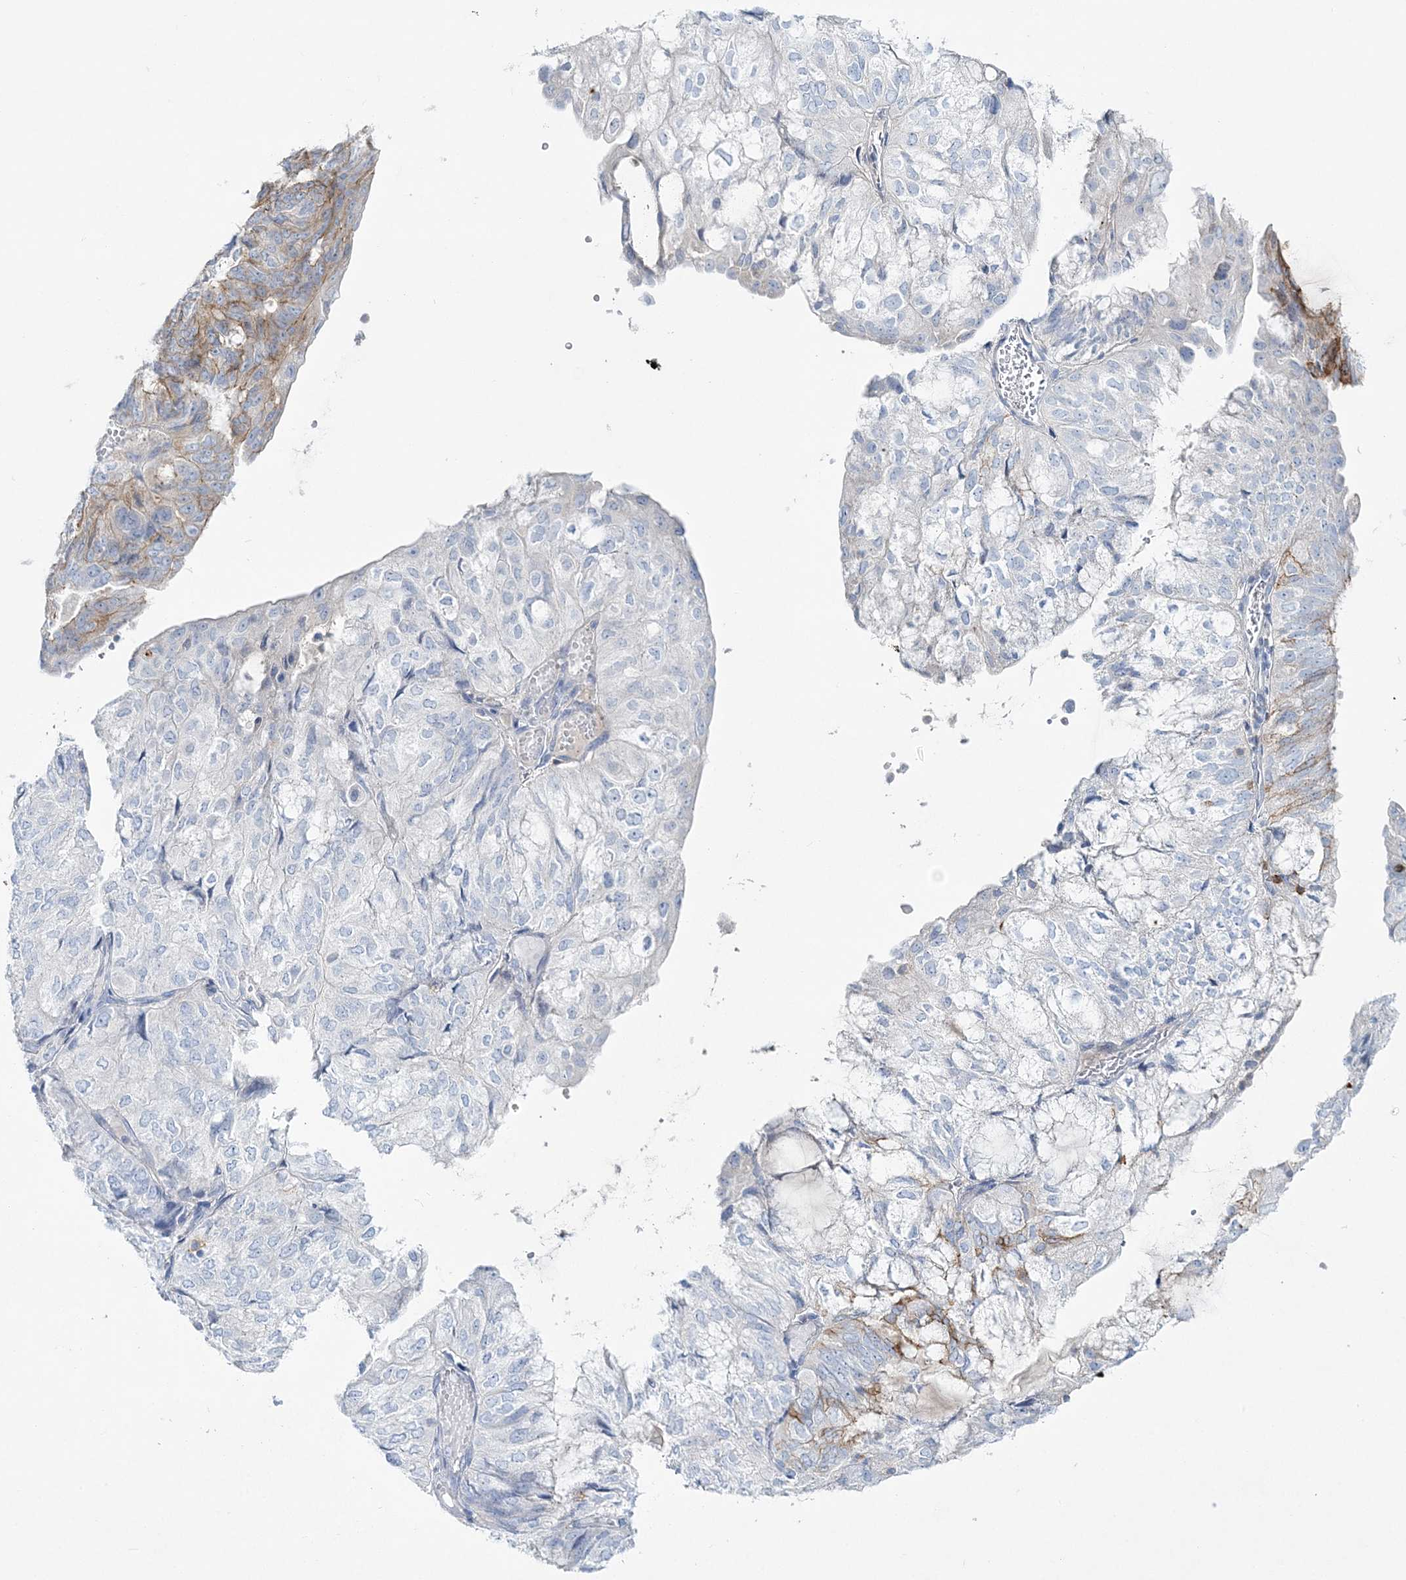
{"staining": {"intensity": "weak", "quantity": "<25%", "location": "cytoplasmic/membranous"}, "tissue": "endometrial cancer", "cell_type": "Tumor cells", "image_type": "cancer", "snomed": [{"axis": "morphology", "description": "Adenocarcinoma, NOS"}, {"axis": "topography", "description": "Endometrium"}], "caption": "A high-resolution micrograph shows IHC staining of endometrial adenocarcinoma, which reveals no significant staining in tumor cells. (DAB (3,3'-diaminobenzidine) IHC visualized using brightfield microscopy, high magnification).", "gene": "WDSUB1", "patient": {"sex": "female", "age": 81}}